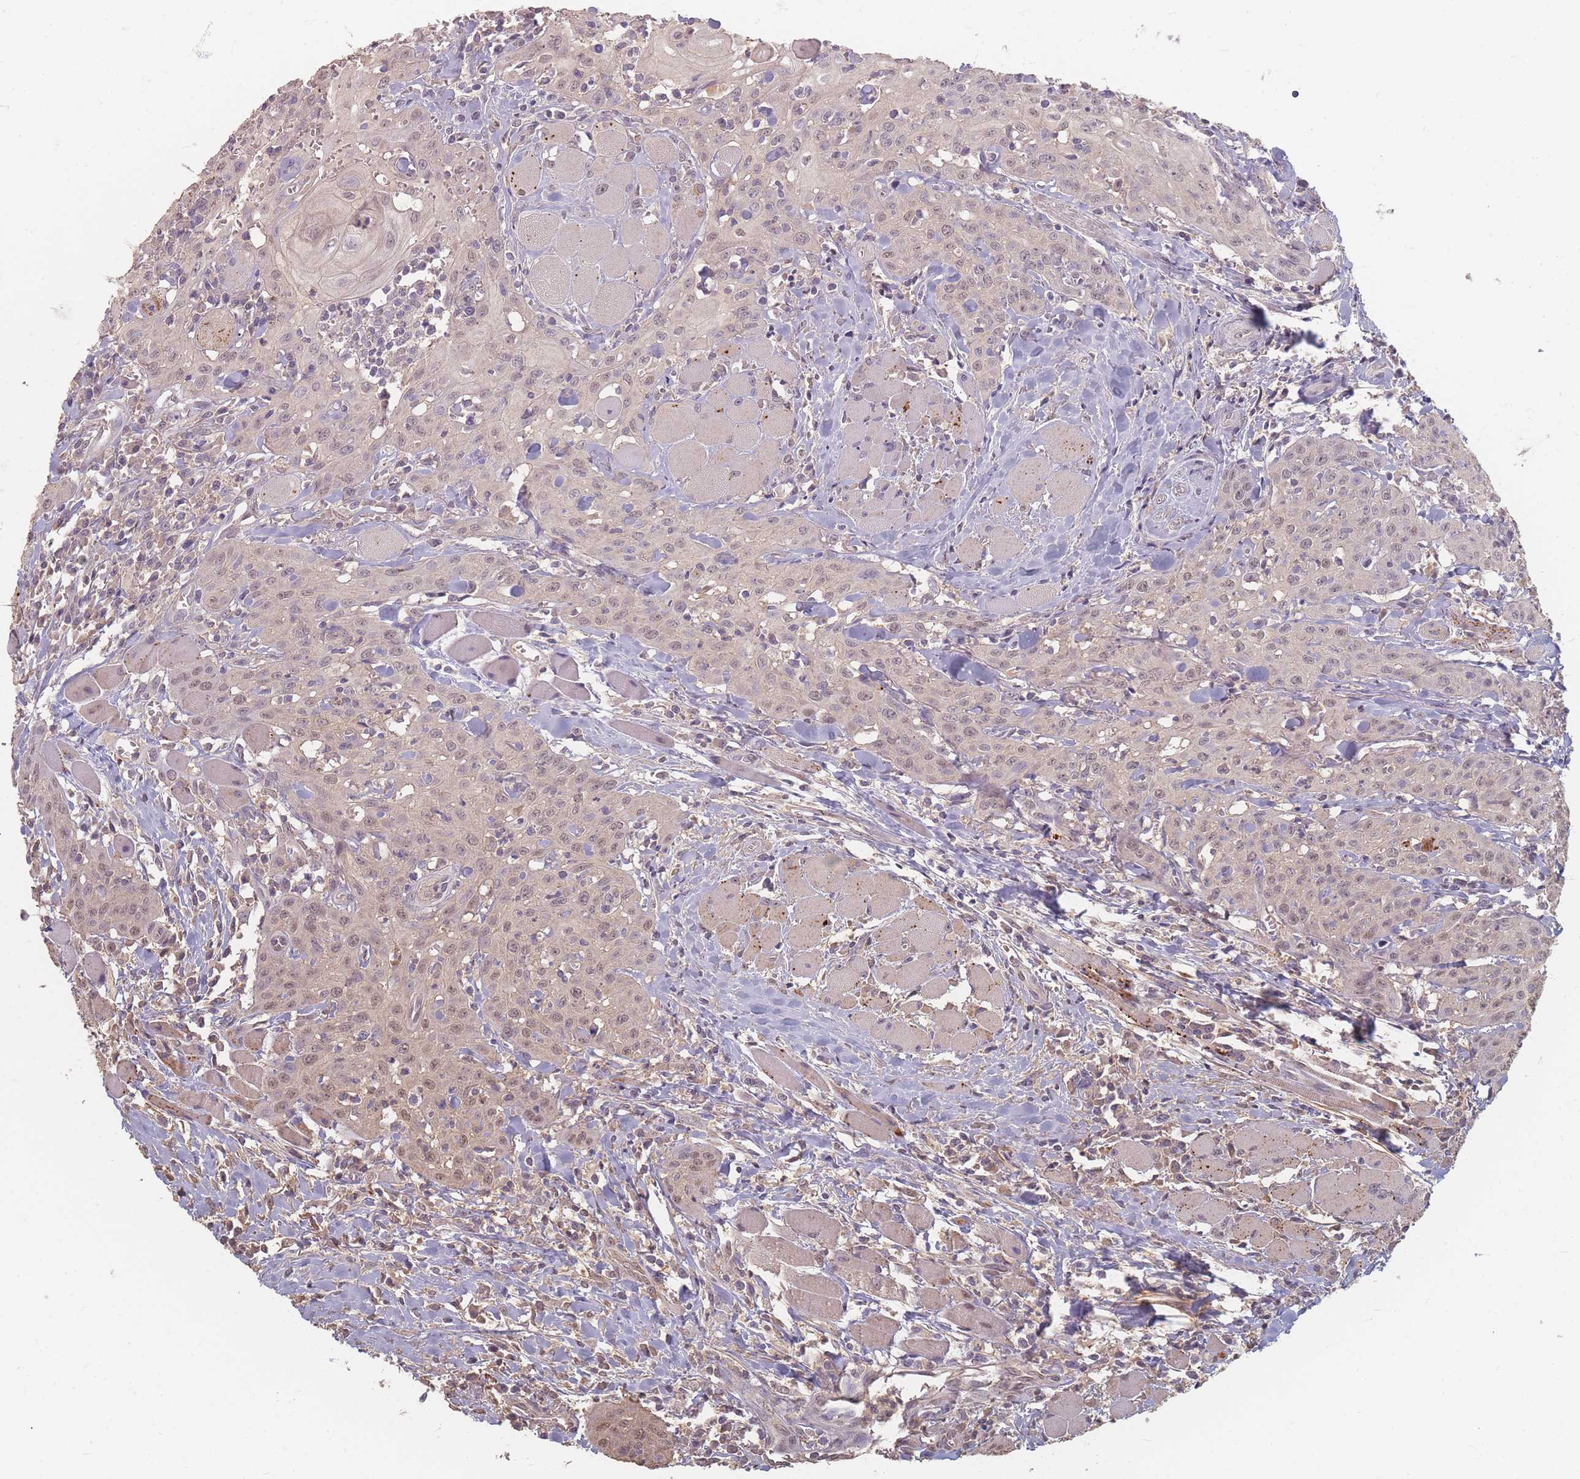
{"staining": {"intensity": "weak", "quantity": ">75%", "location": "nuclear"}, "tissue": "head and neck cancer", "cell_type": "Tumor cells", "image_type": "cancer", "snomed": [{"axis": "morphology", "description": "Squamous cell carcinoma, NOS"}, {"axis": "topography", "description": "Oral tissue"}, {"axis": "topography", "description": "Head-Neck"}], "caption": "IHC of human head and neck cancer (squamous cell carcinoma) exhibits low levels of weak nuclear expression in about >75% of tumor cells.", "gene": "RFTN1", "patient": {"sex": "female", "age": 70}}